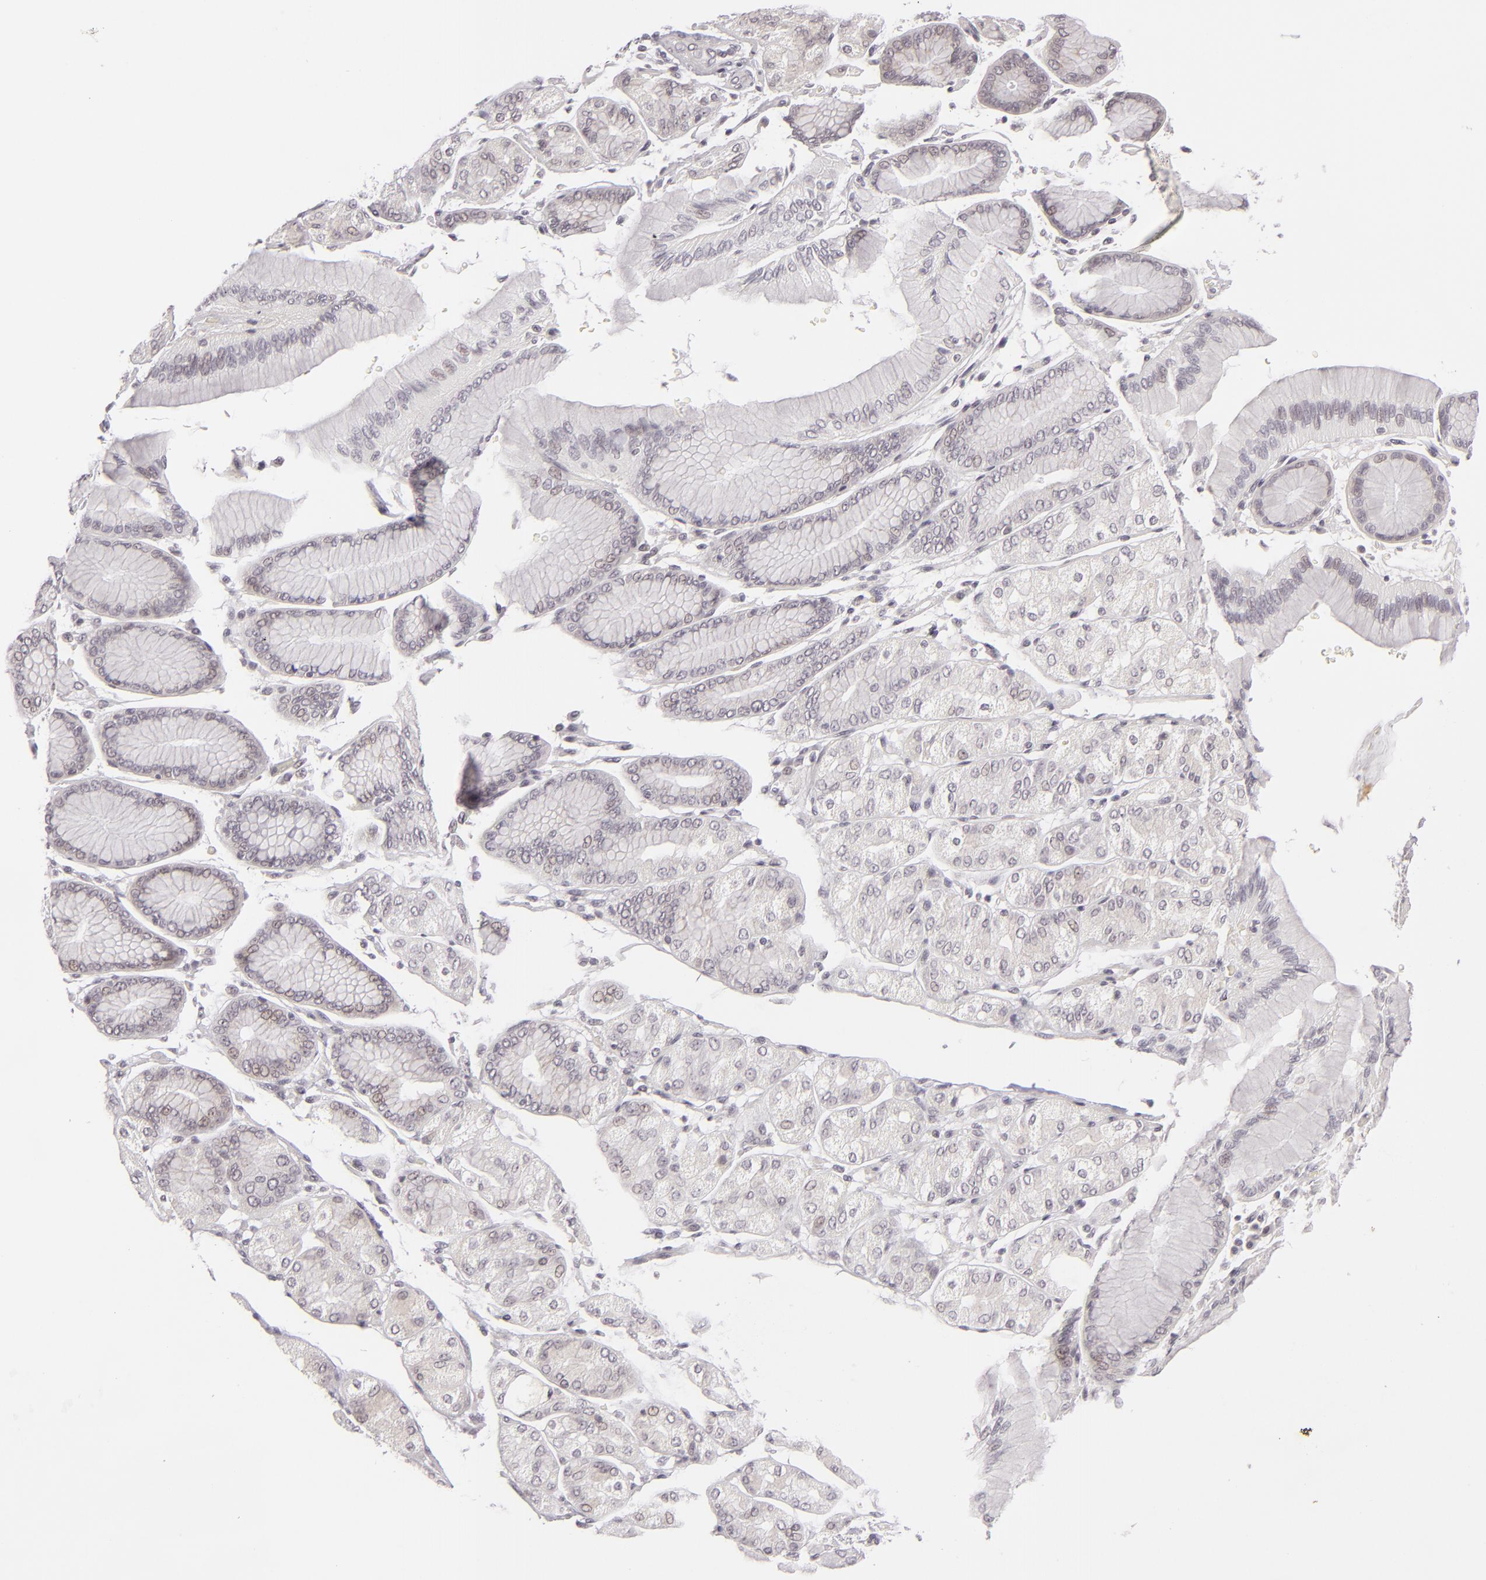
{"staining": {"intensity": "negative", "quantity": "none", "location": "none"}, "tissue": "stomach cancer", "cell_type": "Tumor cells", "image_type": "cancer", "snomed": [{"axis": "morphology", "description": "Adenocarcinoma, NOS"}, {"axis": "topography", "description": "Stomach, upper"}], "caption": "Immunohistochemistry histopathology image of human stomach cancer (adenocarcinoma) stained for a protein (brown), which demonstrates no staining in tumor cells.", "gene": "DLG3", "patient": {"sex": "female", "age": 50}}